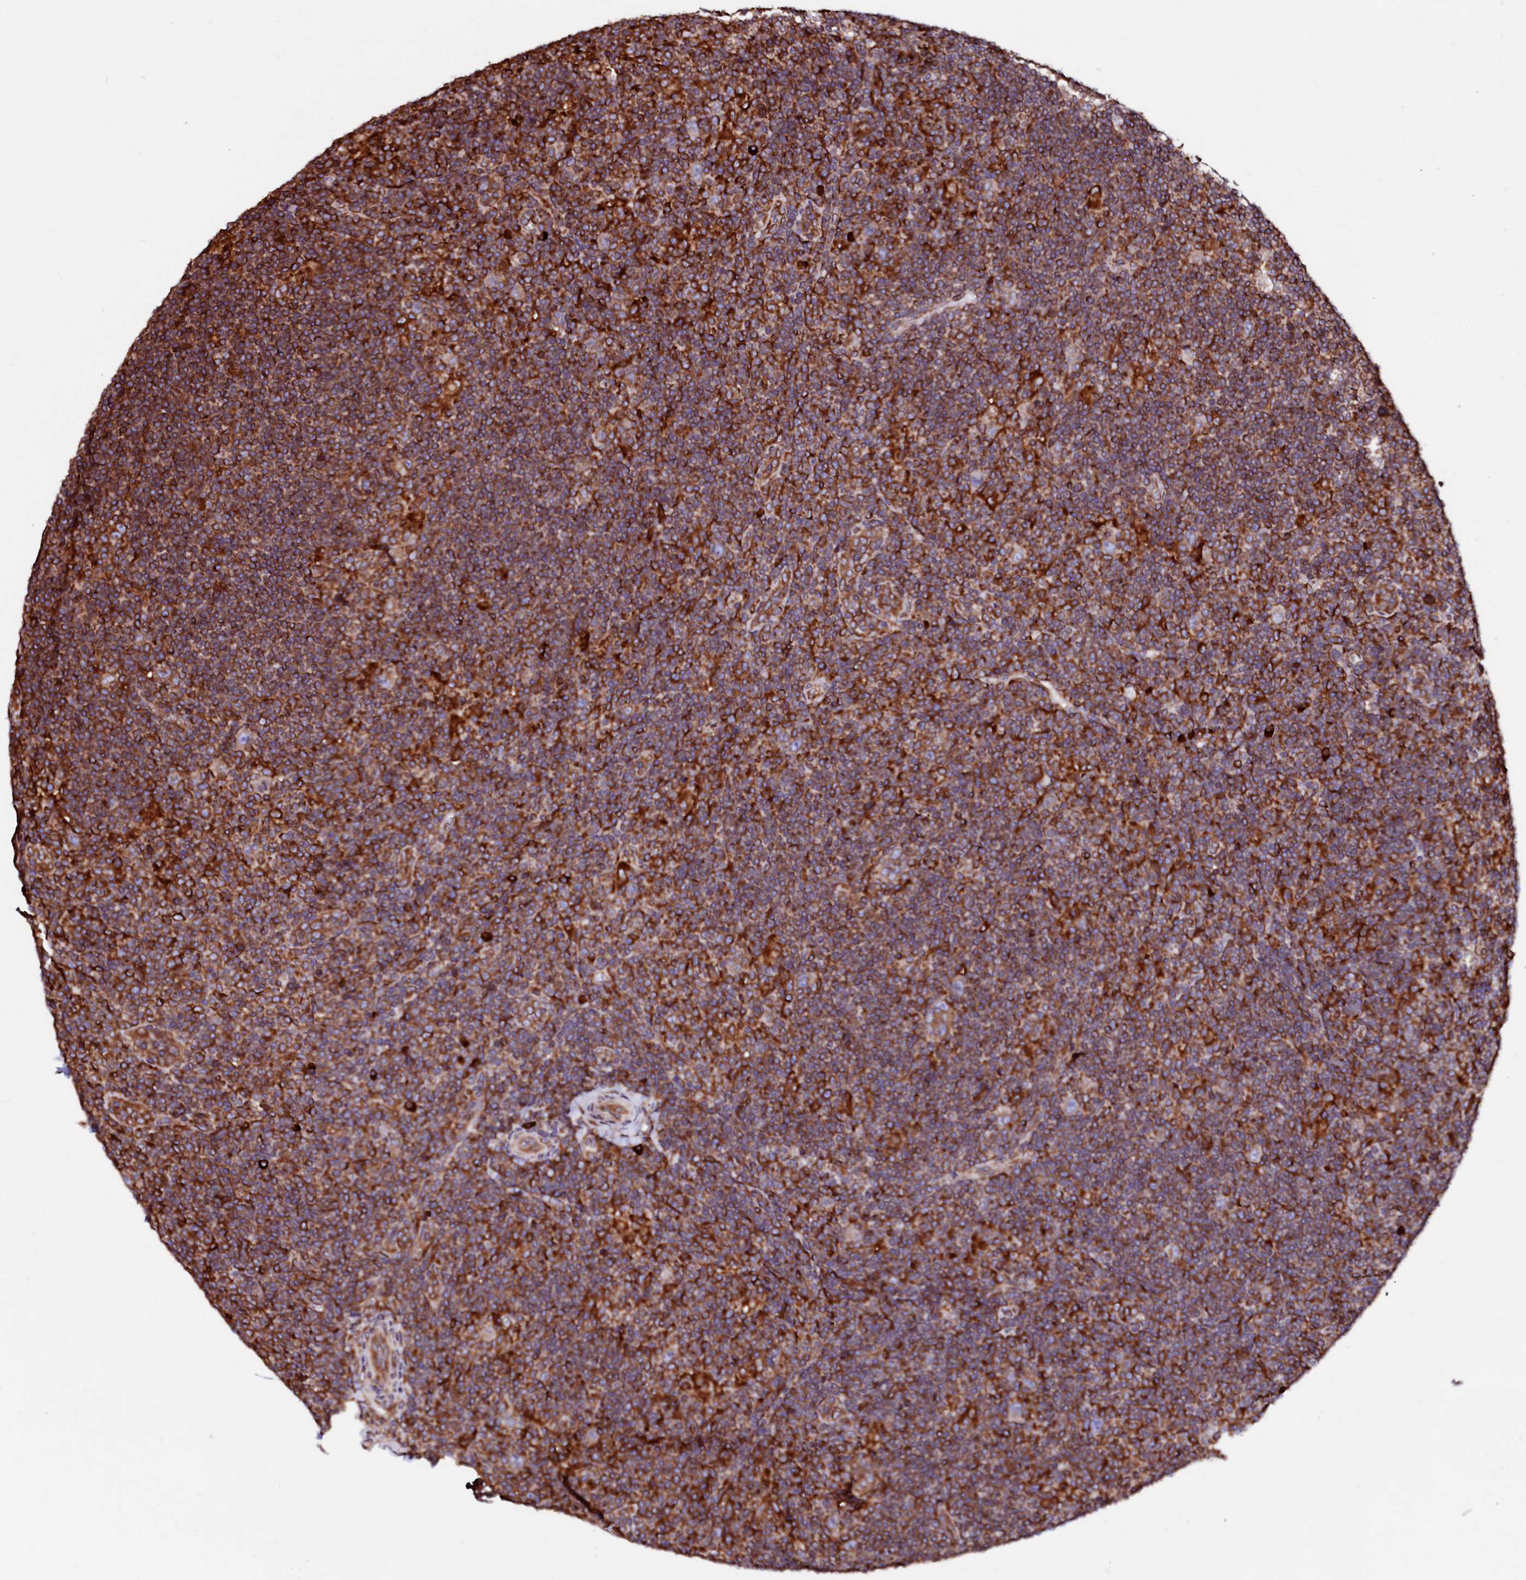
{"staining": {"intensity": "weak", "quantity": ">75%", "location": "cytoplasmic/membranous"}, "tissue": "lymphoma", "cell_type": "Tumor cells", "image_type": "cancer", "snomed": [{"axis": "morphology", "description": "Hodgkin's disease, NOS"}, {"axis": "topography", "description": "Lymph node"}], "caption": "Immunohistochemical staining of lymphoma exhibits low levels of weak cytoplasmic/membranous expression in about >75% of tumor cells. (DAB (3,3'-diaminobenzidine) IHC, brown staining for protein, blue staining for nuclei).", "gene": "DERL1", "patient": {"sex": "female", "age": 57}}